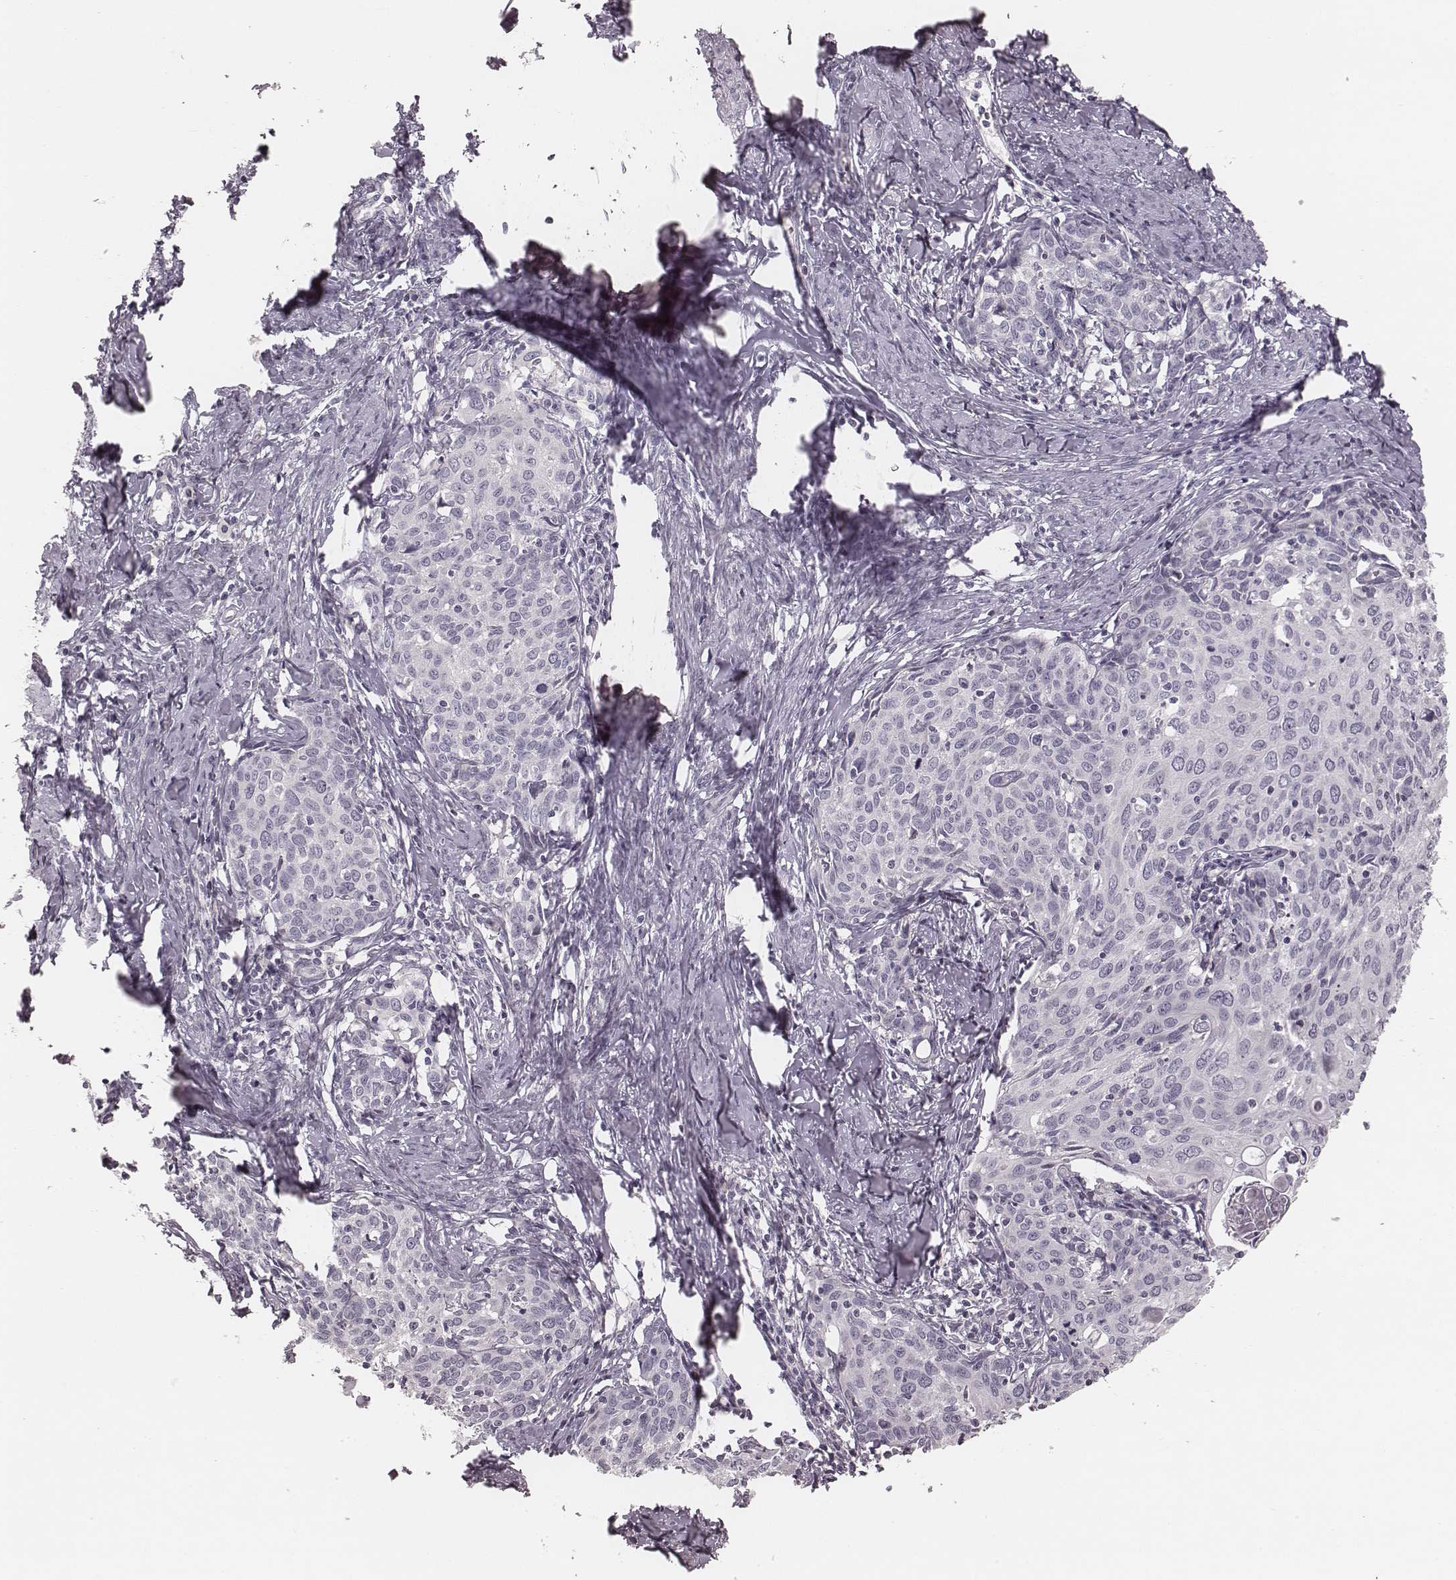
{"staining": {"intensity": "negative", "quantity": "none", "location": "none"}, "tissue": "cervical cancer", "cell_type": "Tumor cells", "image_type": "cancer", "snomed": [{"axis": "morphology", "description": "Squamous cell carcinoma, NOS"}, {"axis": "topography", "description": "Cervix"}], "caption": "The IHC image has no significant expression in tumor cells of cervical cancer tissue. (Brightfield microscopy of DAB immunohistochemistry (IHC) at high magnification).", "gene": "S100Z", "patient": {"sex": "female", "age": 62}}